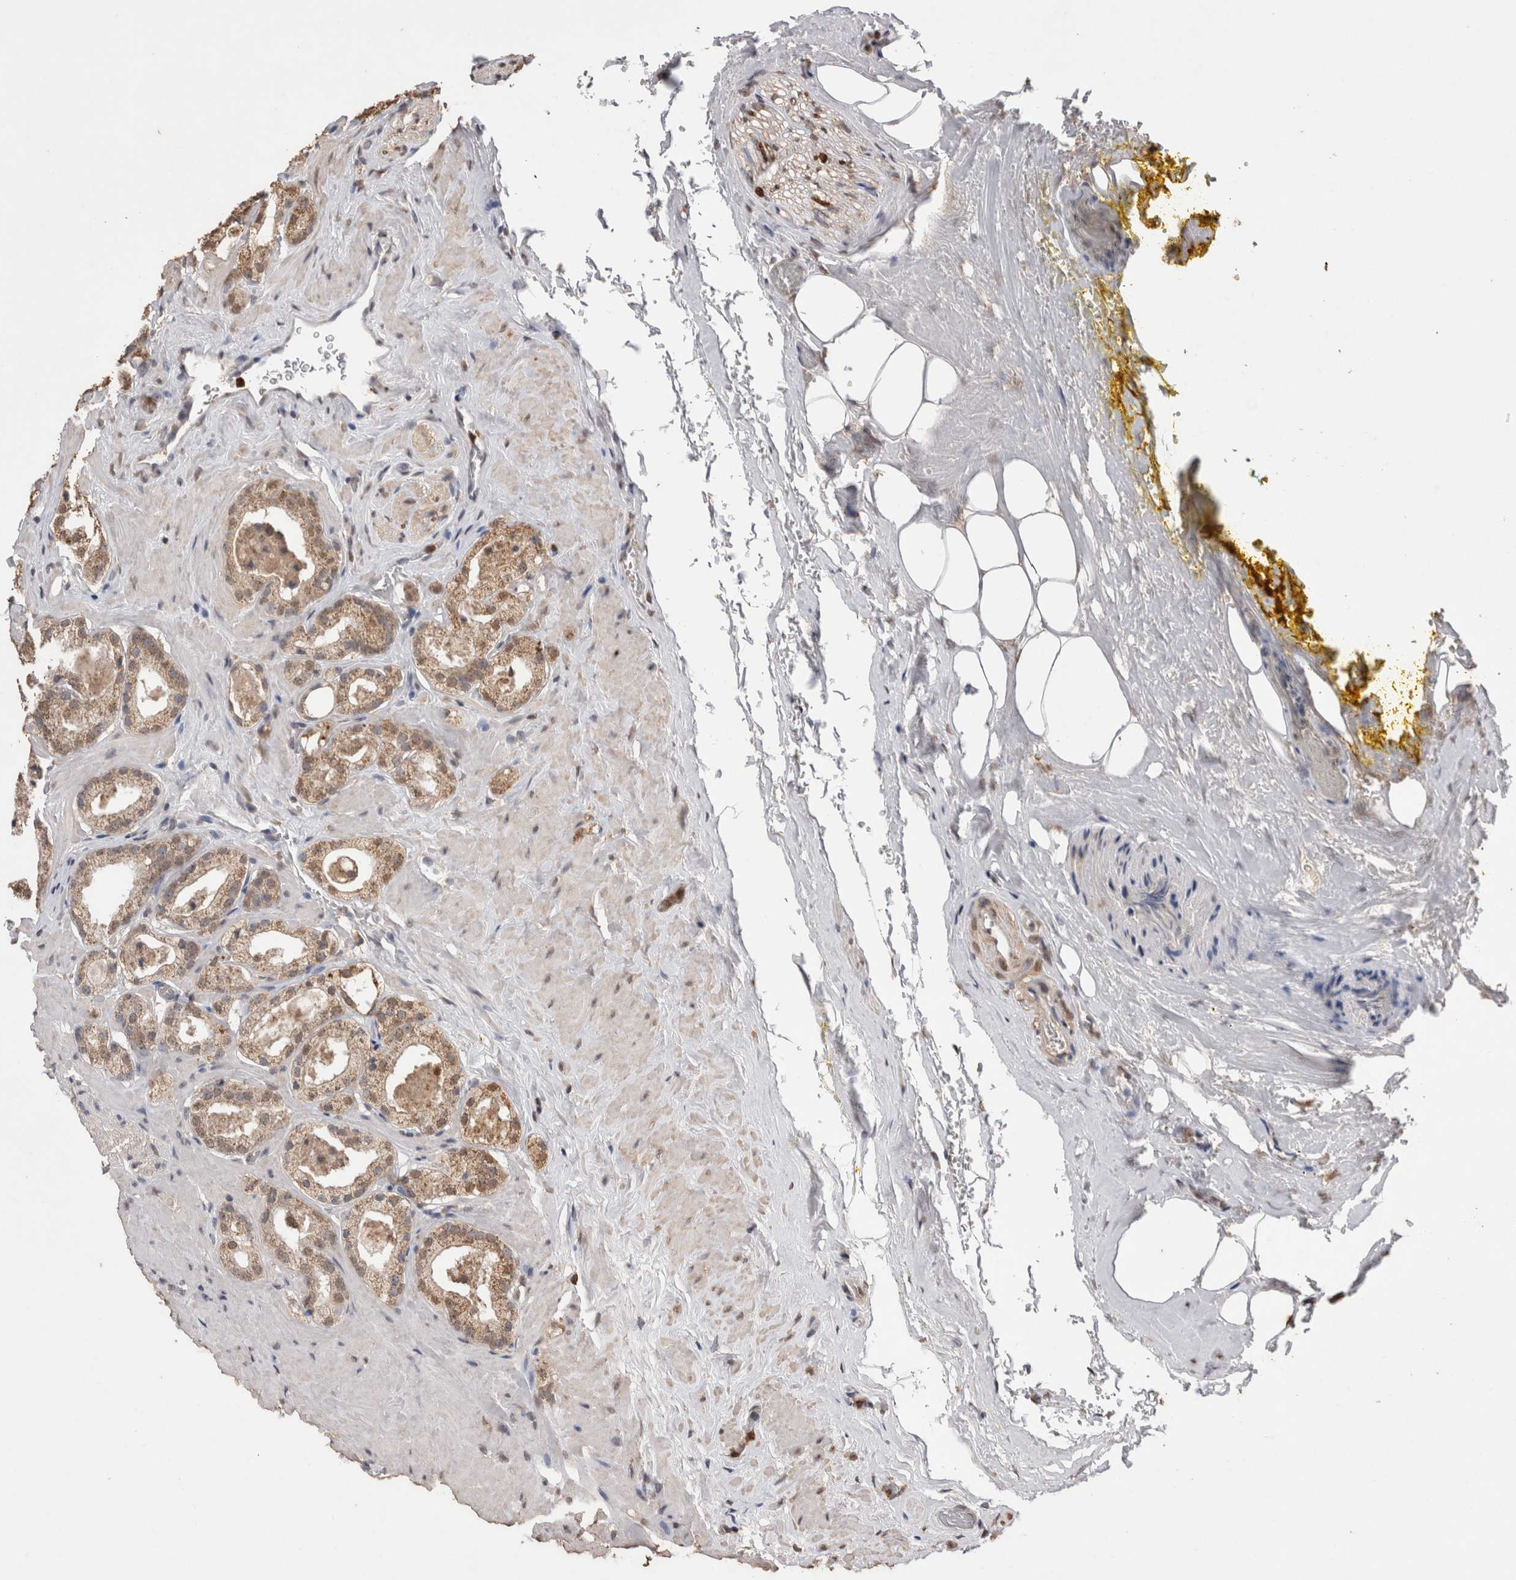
{"staining": {"intensity": "weak", "quantity": ">75%", "location": "cytoplasmic/membranous,nuclear"}, "tissue": "prostate cancer", "cell_type": "Tumor cells", "image_type": "cancer", "snomed": [{"axis": "morphology", "description": "Adenocarcinoma, High grade"}, {"axis": "topography", "description": "Prostate"}], "caption": "The histopathology image exhibits a brown stain indicating the presence of a protein in the cytoplasmic/membranous and nuclear of tumor cells in prostate cancer (high-grade adenocarcinoma). (DAB IHC with brightfield microscopy, high magnification).", "gene": "GRK5", "patient": {"sex": "male", "age": 64}}